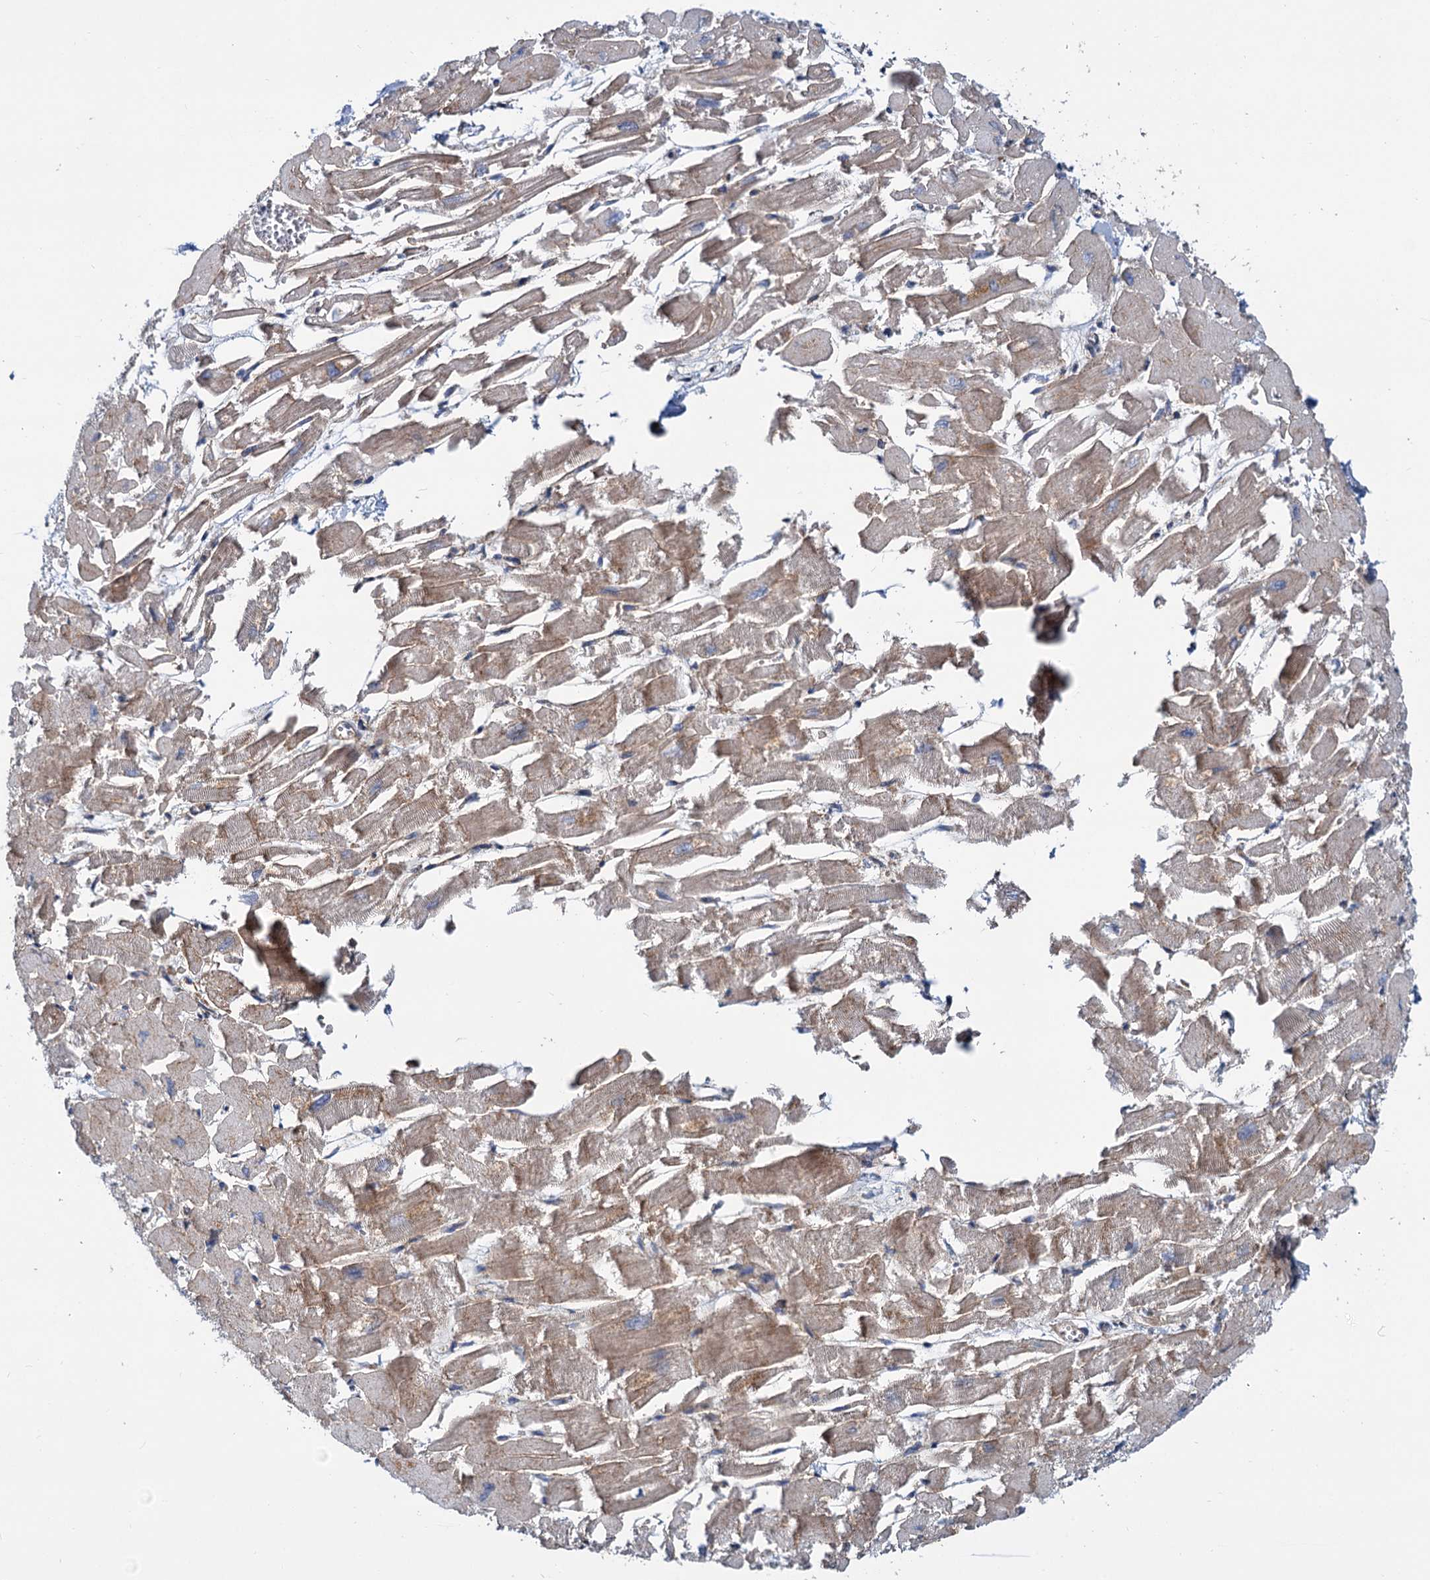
{"staining": {"intensity": "weak", "quantity": ">75%", "location": "cytoplasmic/membranous"}, "tissue": "heart muscle", "cell_type": "Cardiomyocytes", "image_type": "normal", "snomed": [{"axis": "morphology", "description": "Normal tissue, NOS"}, {"axis": "topography", "description": "Heart"}], "caption": "Immunohistochemistry (DAB (3,3'-diaminobenzidine)) staining of benign human heart muscle exhibits weak cytoplasmic/membranous protein positivity in approximately >75% of cardiomyocytes.", "gene": "PSEN1", "patient": {"sex": "male", "age": 54}}